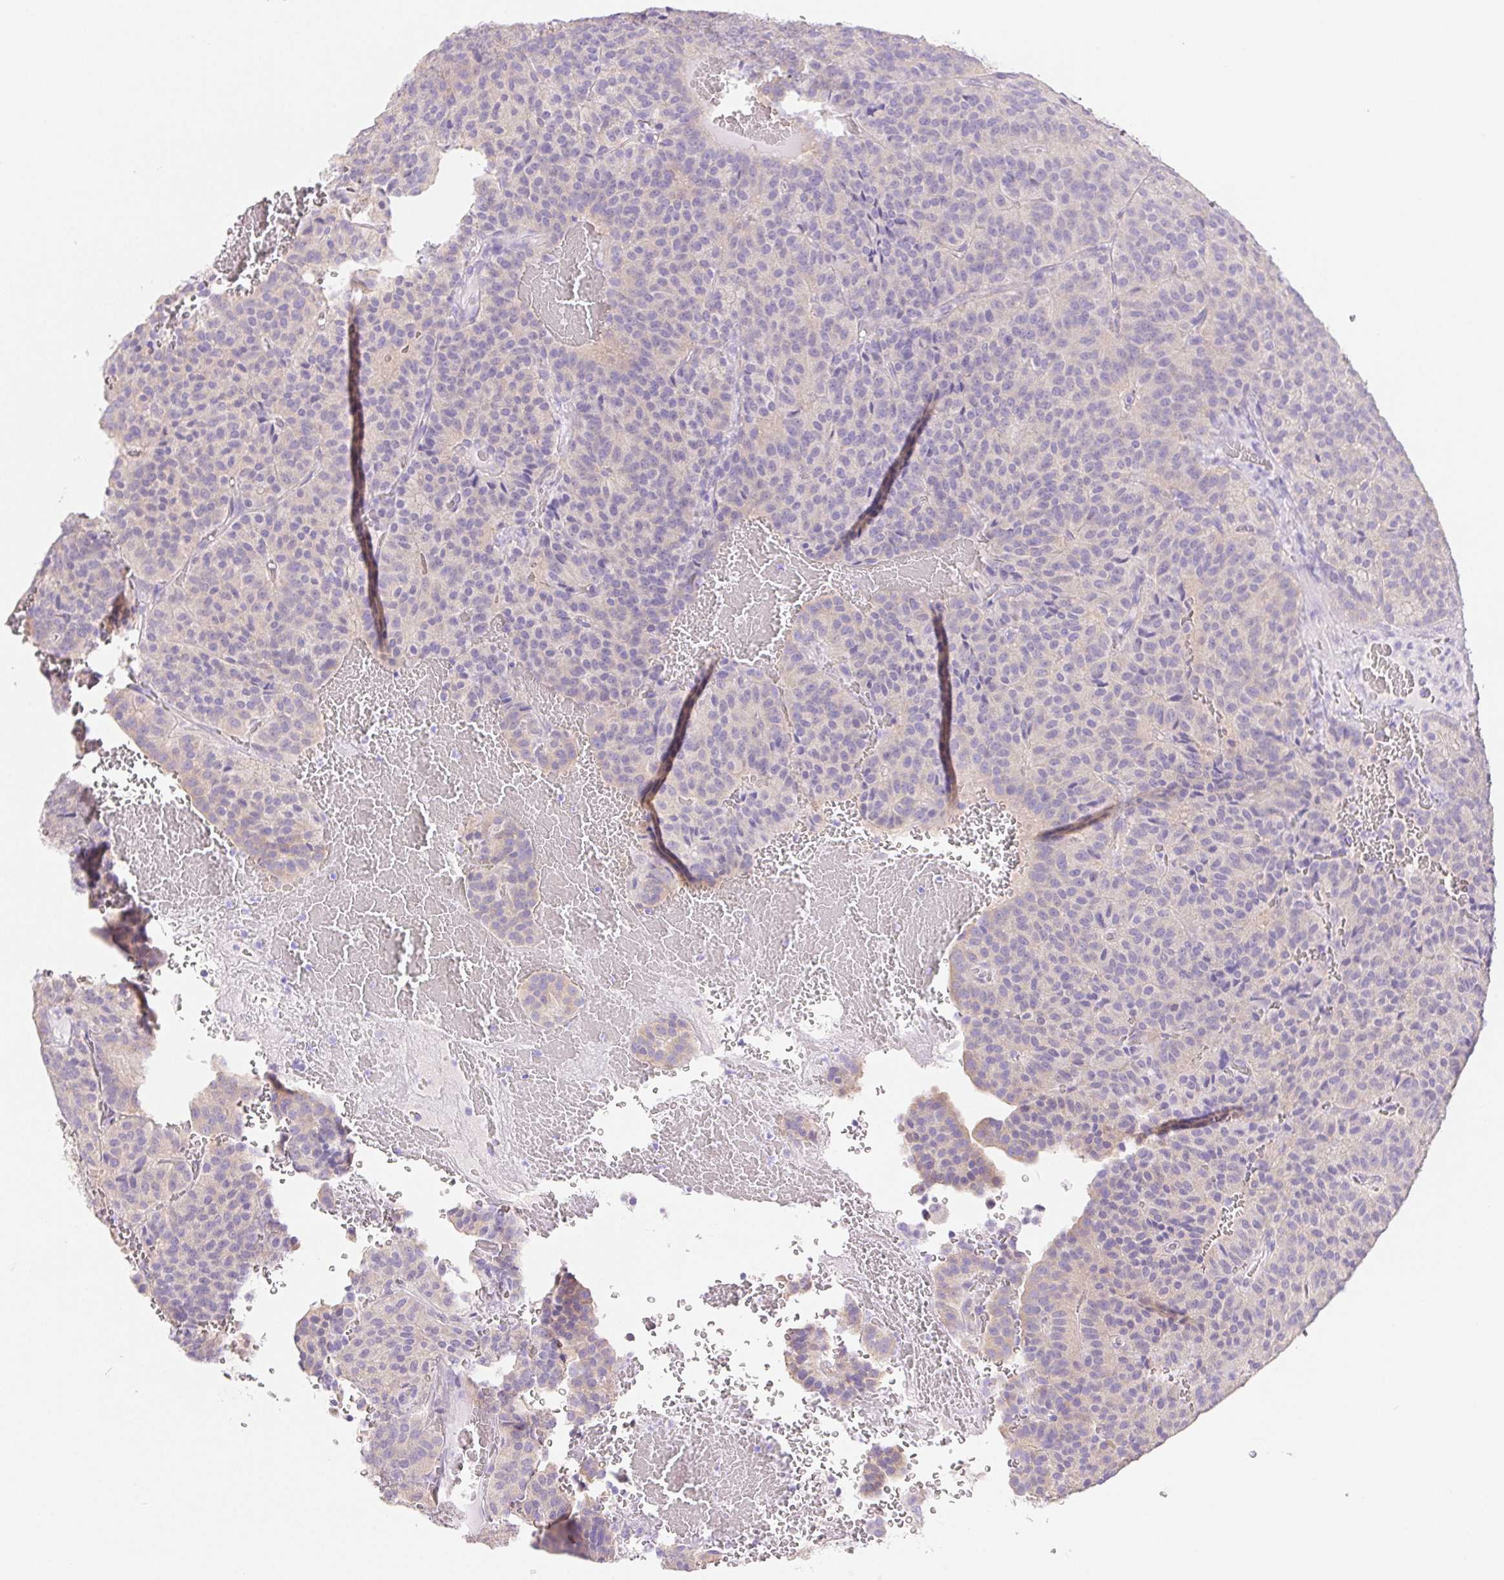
{"staining": {"intensity": "negative", "quantity": "none", "location": "none"}, "tissue": "carcinoid", "cell_type": "Tumor cells", "image_type": "cancer", "snomed": [{"axis": "morphology", "description": "Carcinoid, malignant, NOS"}, {"axis": "topography", "description": "Lung"}], "caption": "There is no significant positivity in tumor cells of carcinoid.", "gene": "PNLIP", "patient": {"sex": "male", "age": 70}}